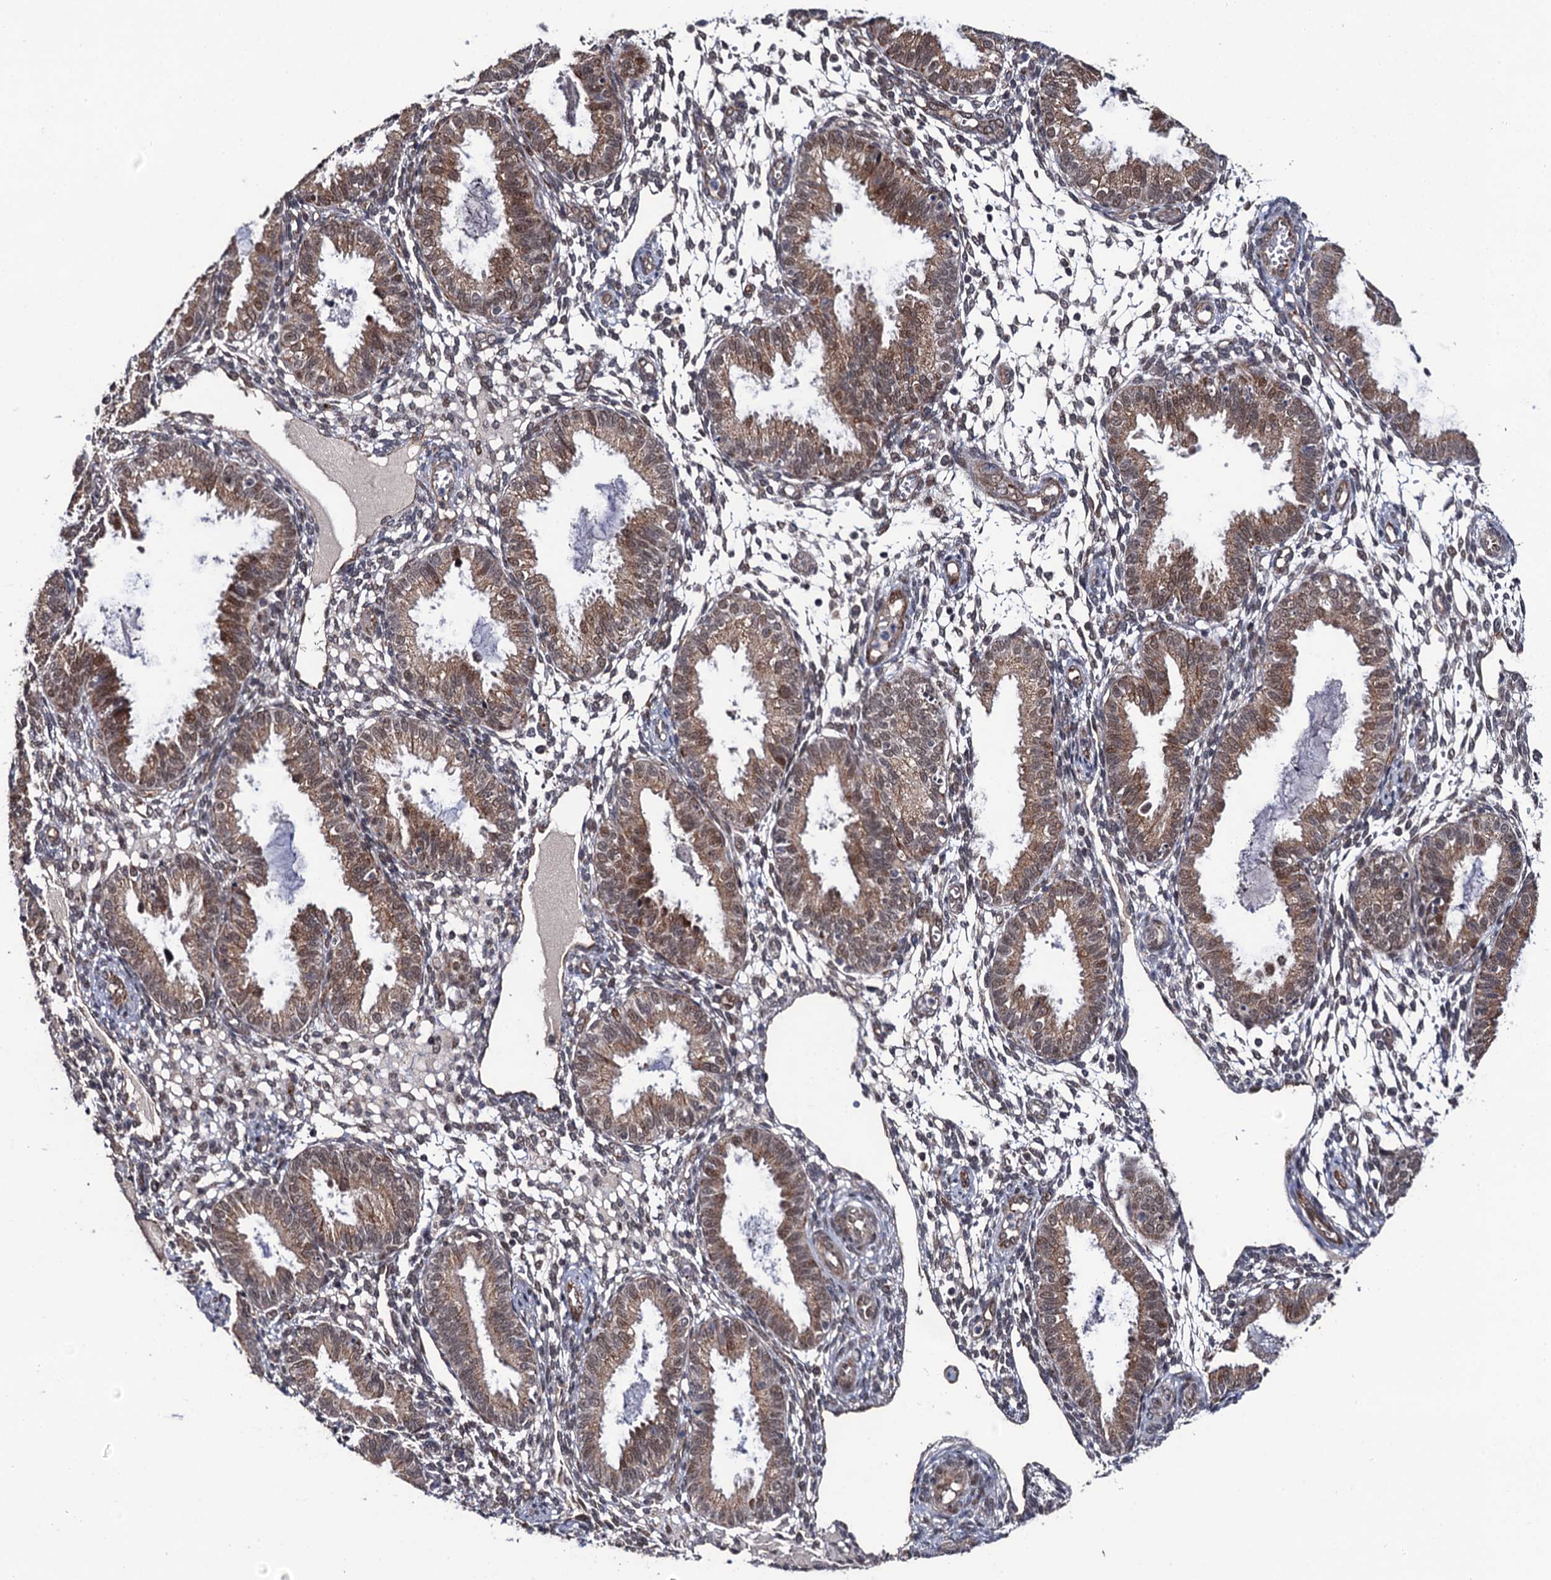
{"staining": {"intensity": "weak", "quantity": "<25%", "location": "nuclear"}, "tissue": "endometrium", "cell_type": "Cells in endometrial stroma", "image_type": "normal", "snomed": [{"axis": "morphology", "description": "Normal tissue, NOS"}, {"axis": "topography", "description": "Endometrium"}], "caption": "Cells in endometrial stroma show no significant protein staining in normal endometrium.", "gene": "LRRC63", "patient": {"sex": "female", "age": 33}}